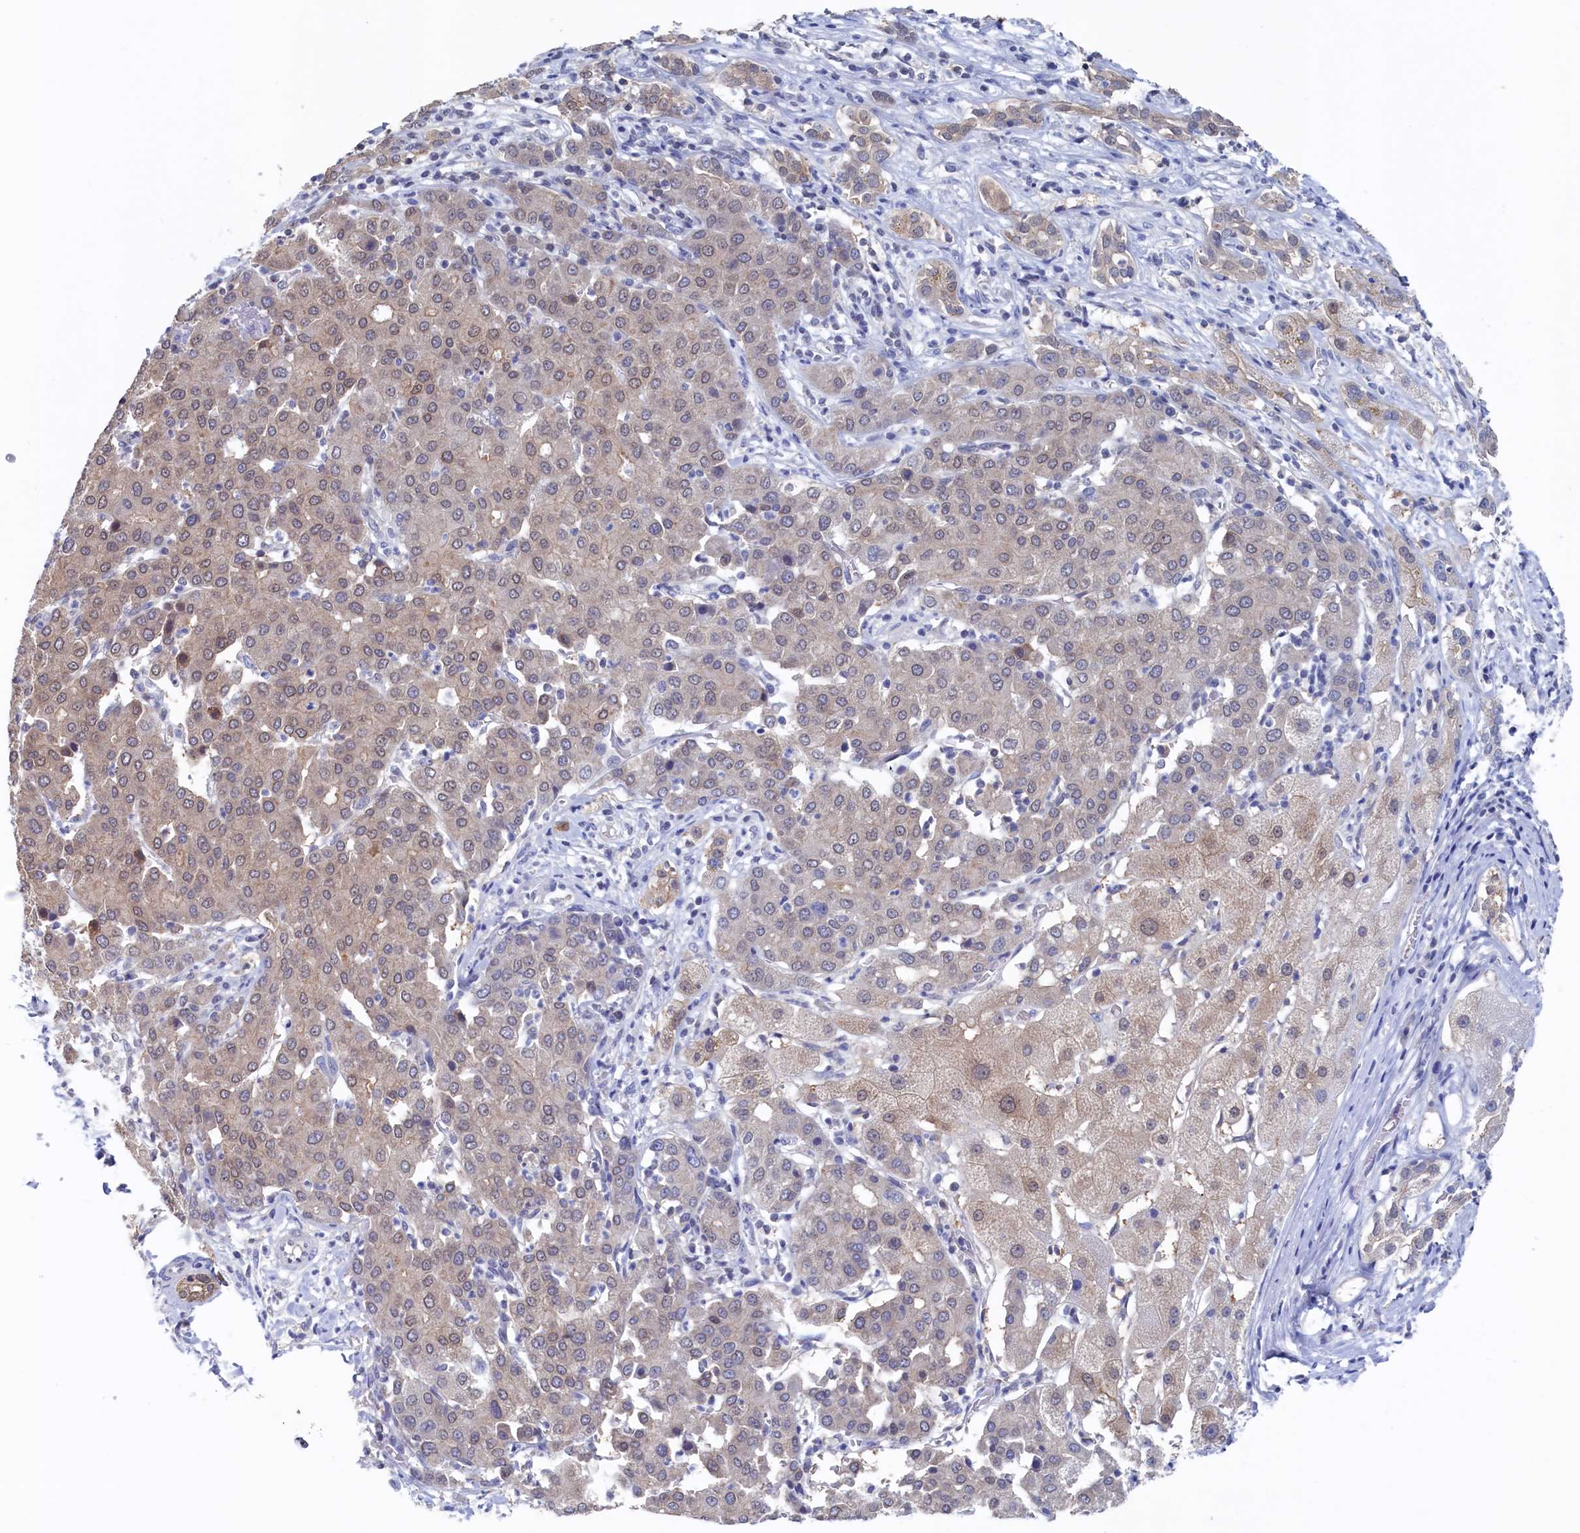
{"staining": {"intensity": "moderate", "quantity": ">75%", "location": "cytoplasmic/membranous,nuclear"}, "tissue": "liver cancer", "cell_type": "Tumor cells", "image_type": "cancer", "snomed": [{"axis": "morphology", "description": "Carcinoma, Hepatocellular, NOS"}, {"axis": "topography", "description": "Liver"}], "caption": "The histopathology image shows a brown stain indicating the presence of a protein in the cytoplasmic/membranous and nuclear of tumor cells in liver cancer (hepatocellular carcinoma). (DAB IHC with brightfield microscopy, high magnification).", "gene": "C11orf54", "patient": {"sex": "male", "age": 65}}